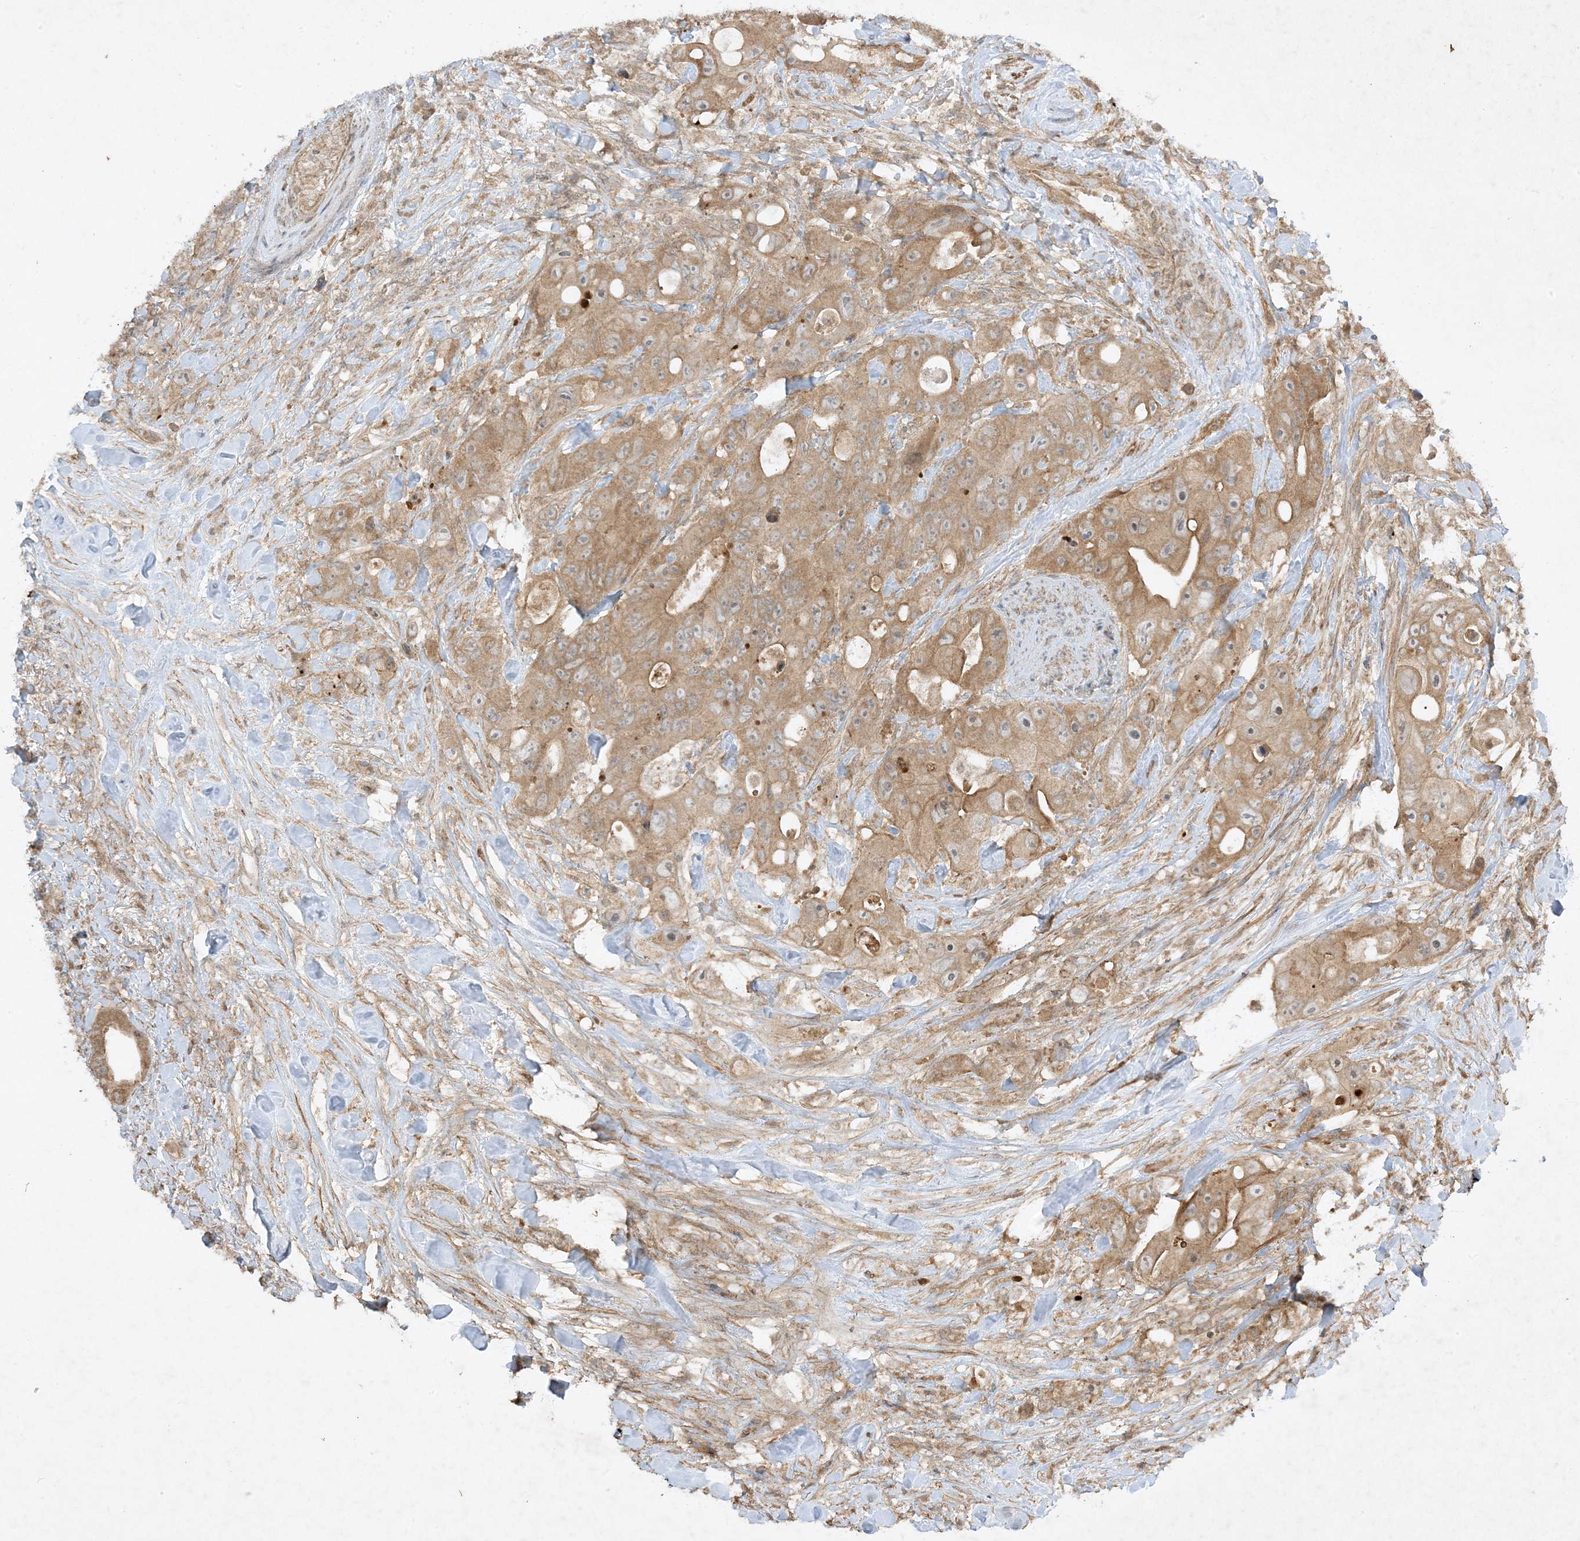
{"staining": {"intensity": "moderate", "quantity": ">75%", "location": "cytoplasmic/membranous"}, "tissue": "colorectal cancer", "cell_type": "Tumor cells", "image_type": "cancer", "snomed": [{"axis": "morphology", "description": "Adenocarcinoma, NOS"}, {"axis": "topography", "description": "Colon"}], "caption": "Moderate cytoplasmic/membranous staining for a protein is seen in approximately >75% of tumor cells of colorectal adenocarcinoma using immunohistochemistry.", "gene": "XRN1", "patient": {"sex": "female", "age": 46}}